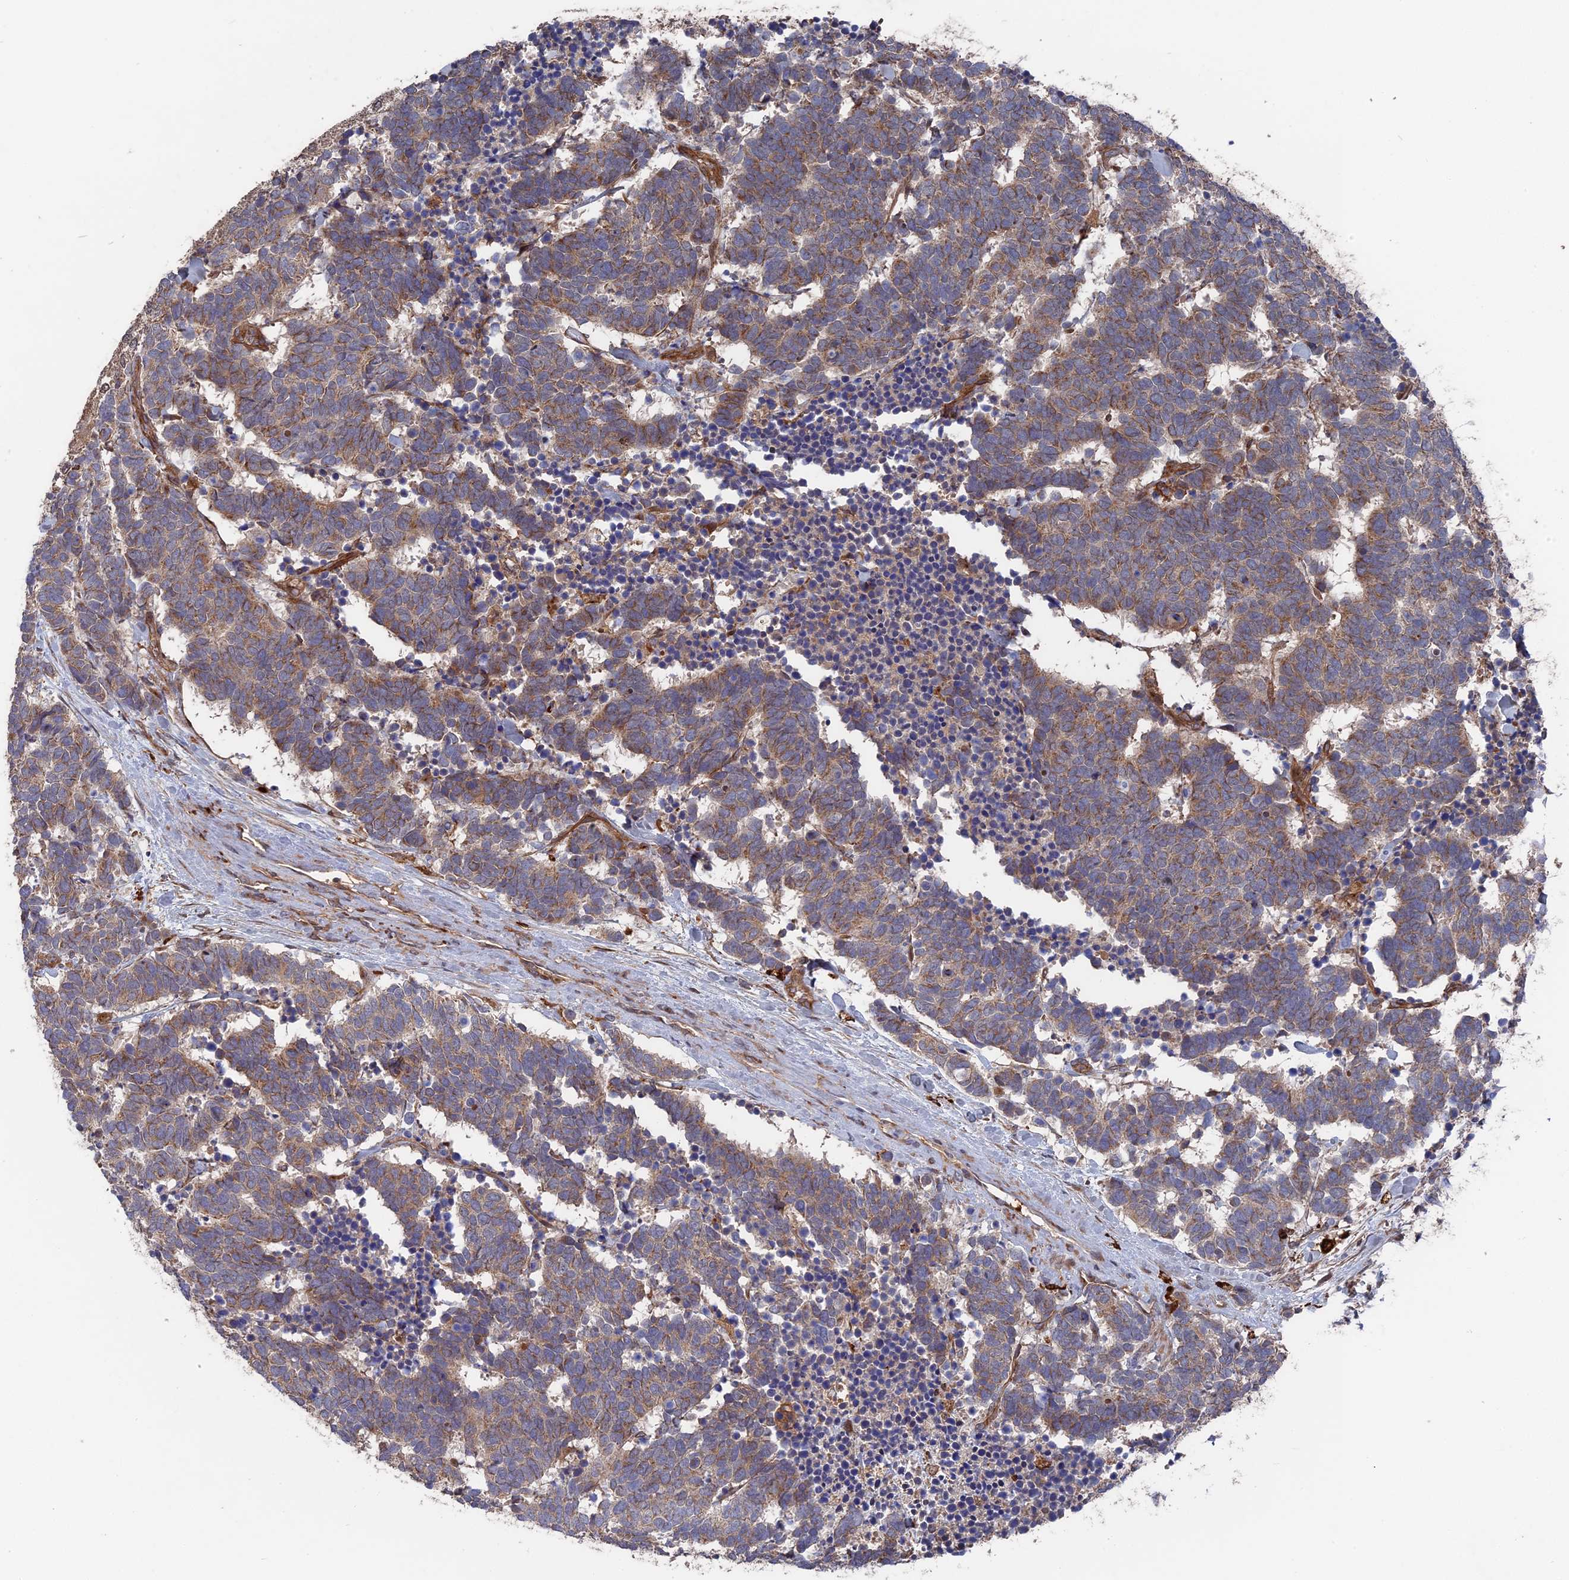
{"staining": {"intensity": "weak", "quantity": ">75%", "location": "cytoplasmic/membranous"}, "tissue": "carcinoid", "cell_type": "Tumor cells", "image_type": "cancer", "snomed": [{"axis": "morphology", "description": "Carcinoma, NOS"}, {"axis": "morphology", "description": "Carcinoid, malignant, NOS"}, {"axis": "topography", "description": "Urinary bladder"}], "caption": "Human carcinoid stained with a brown dye reveals weak cytoplasmic/membranous positive expression in about >75% of tumor cells.", "gene": "DEF8", "patient": {"sex": "male", "age": 57}}